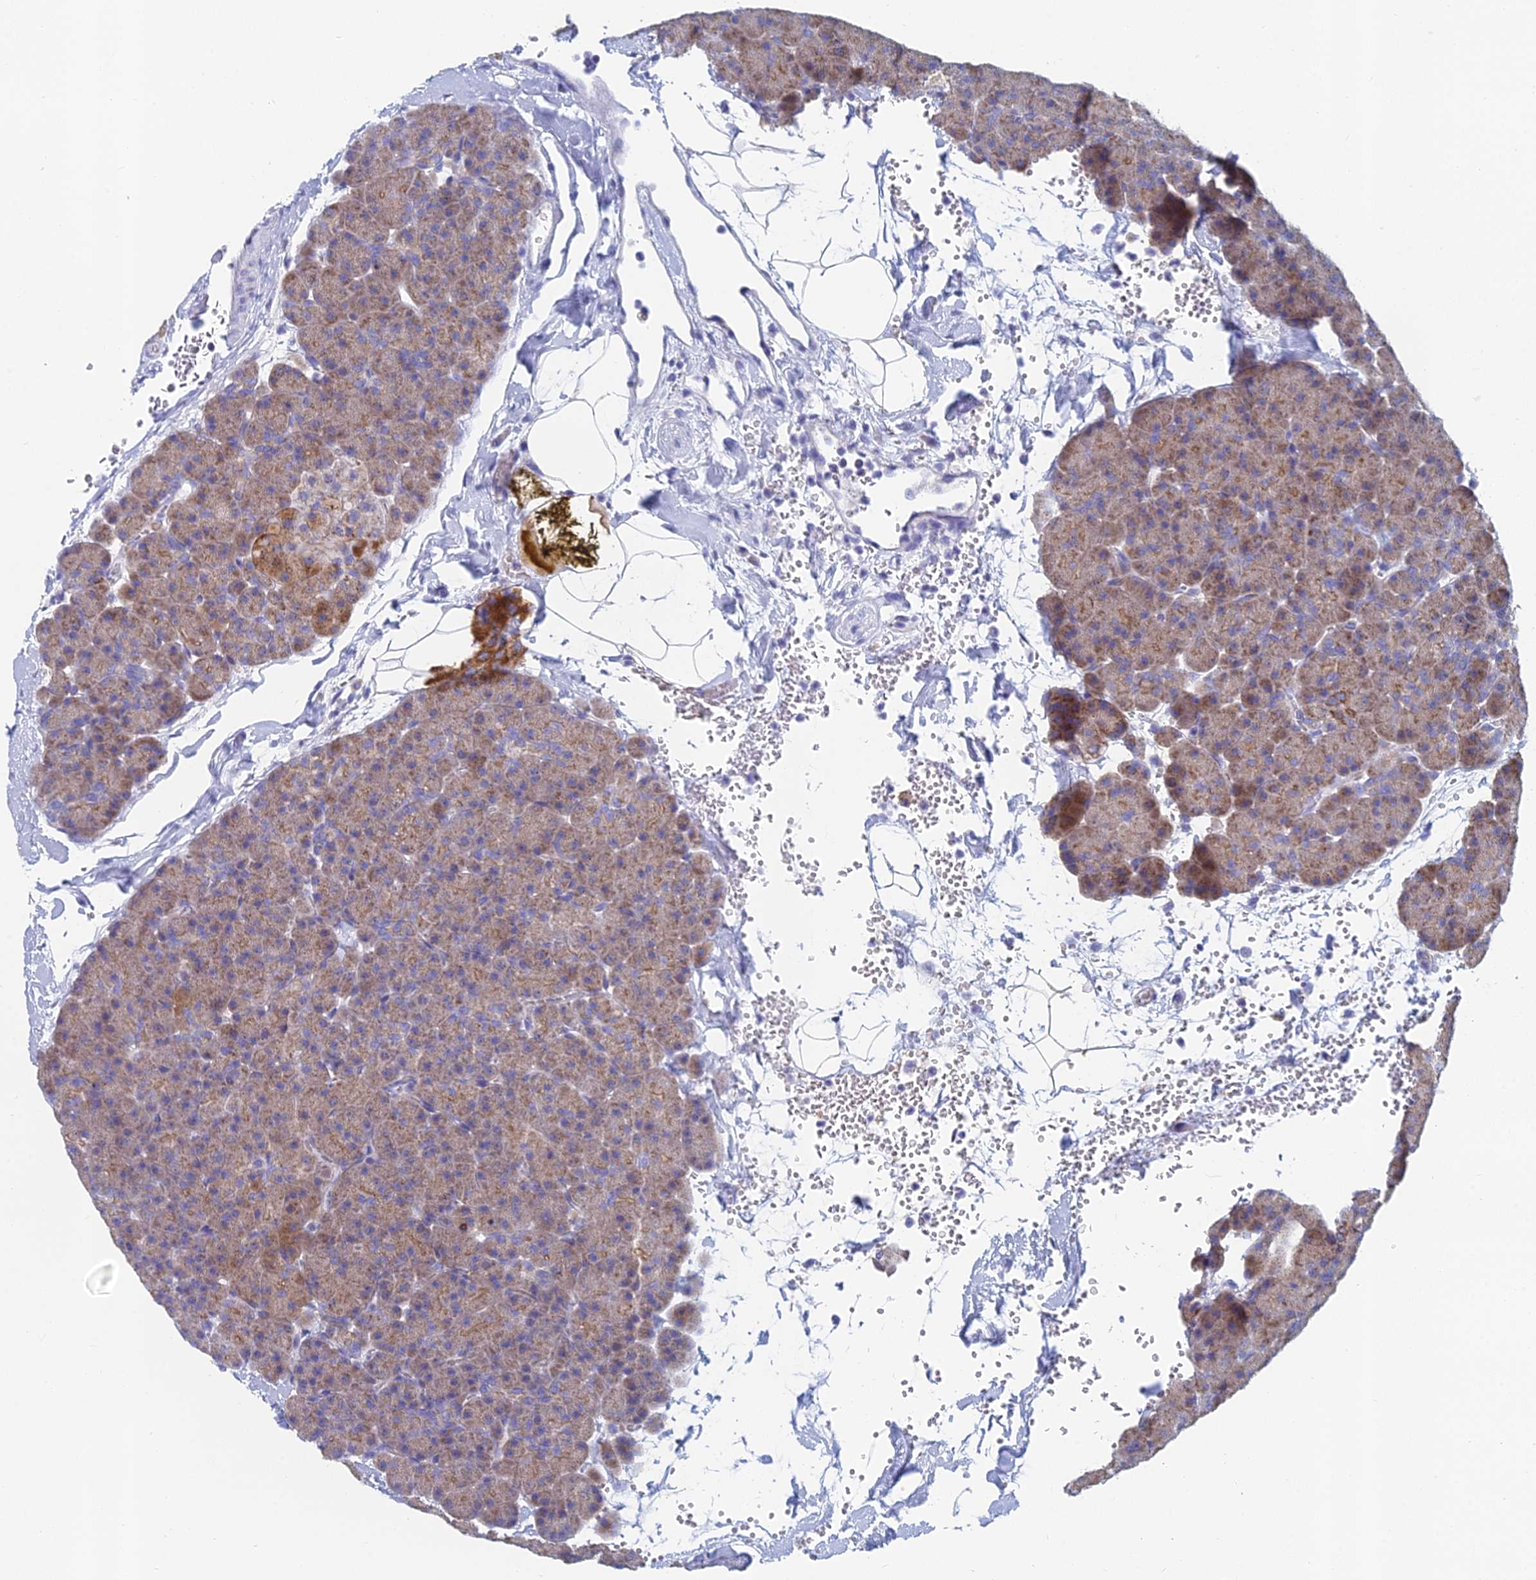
{"staining": {"intensity": "moderate", "quantity": ">75%", "location": "cytoplasmic/membranous"}, "tissue": "pancreas", "cell_type": "Exocrine glandular cells", "image_type": "normal", "snomed": [{"axis": "morphology", "description": "Normal tissue, NOS"}, {"axis": "topography", "description": "Pancreas"}], "caption": "Immunohistochemistry (IHC) of unremarkable human pancreas reveals medium levels of moderate cytoplasmic/membranous staining in about >75% of exocrine glandular cells.", "gene": "CRACR2B", "patient": {"sex": "male", "age": 36}}